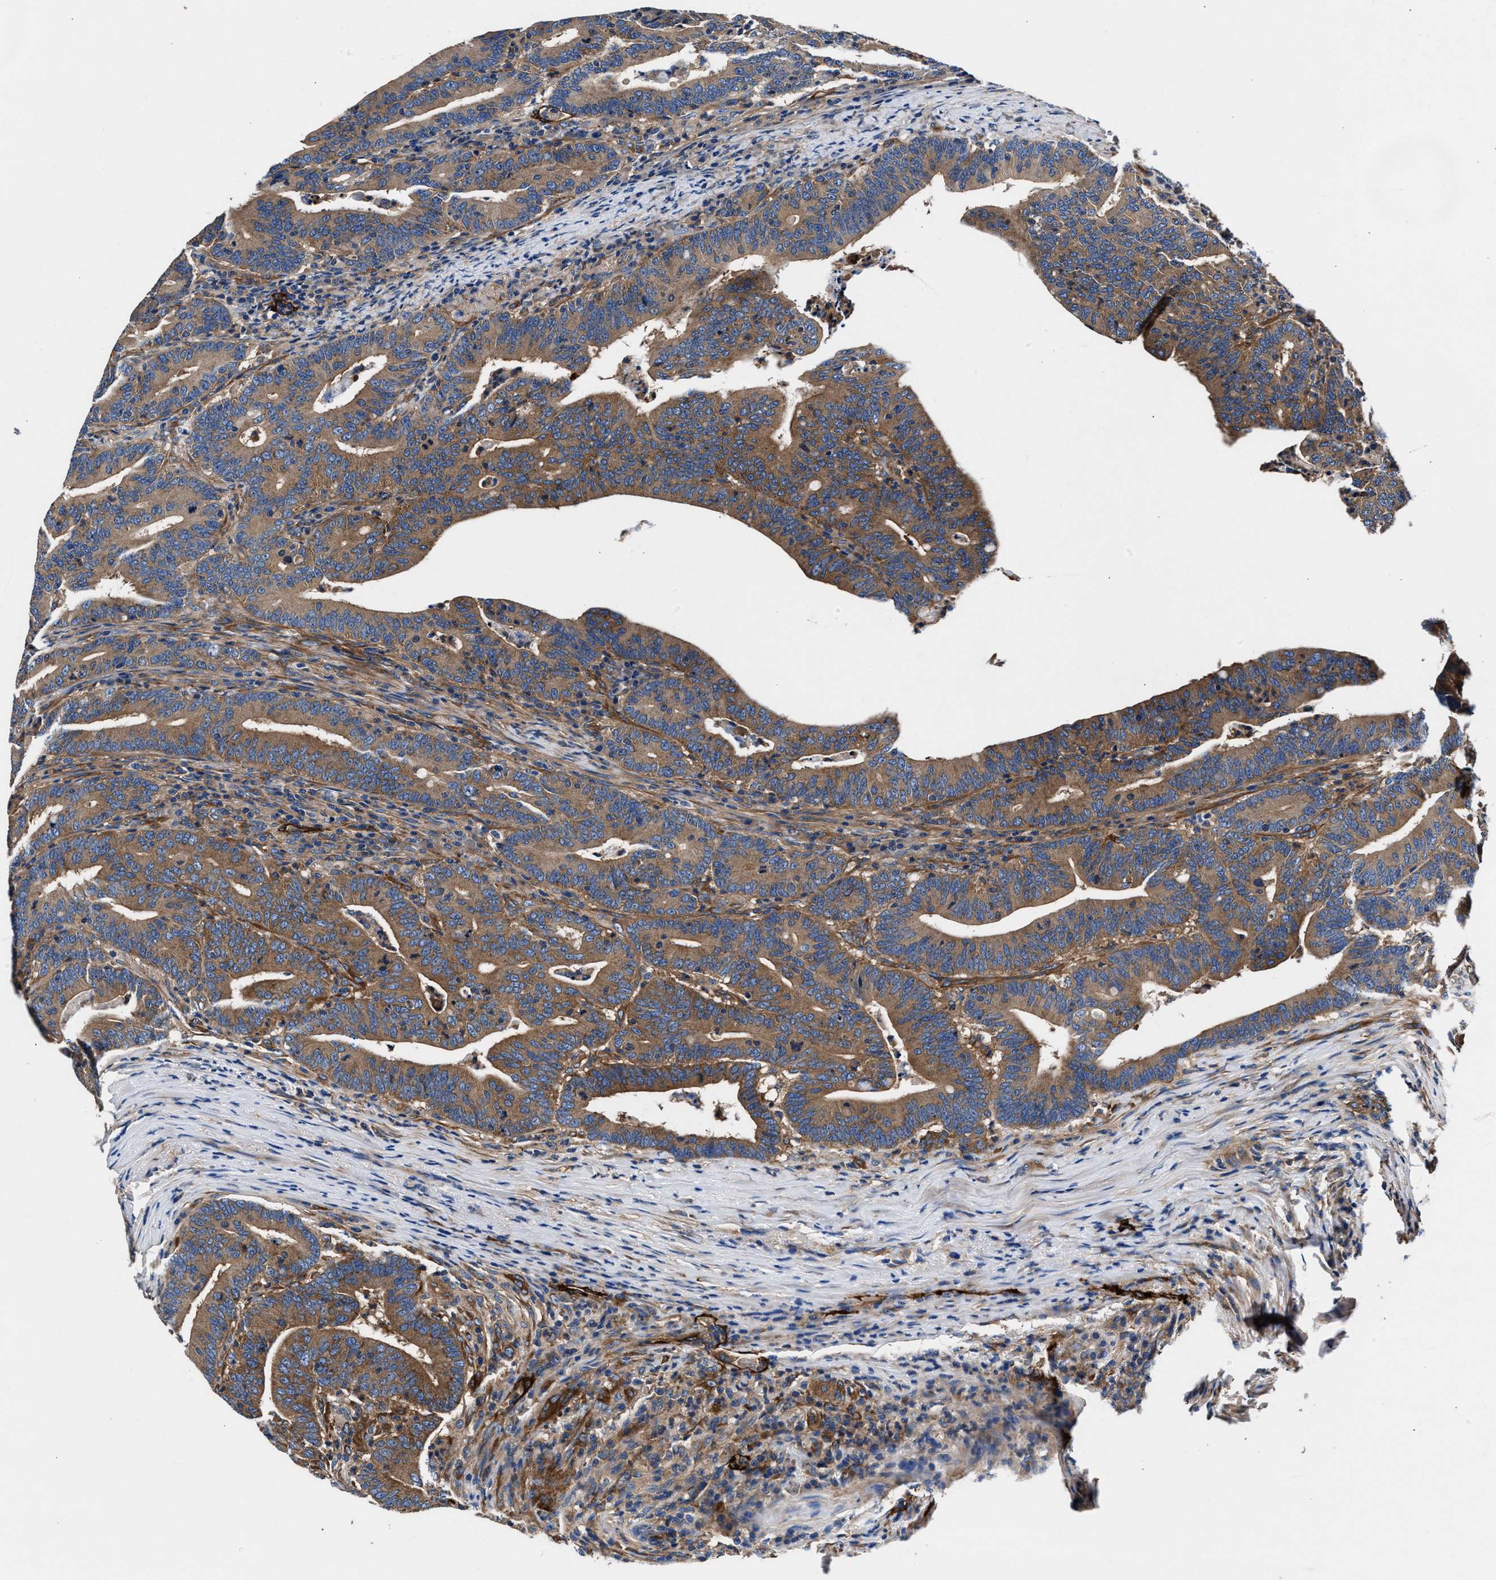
{"staining": {"intensity": "strong", "quantity": ">75%", "location": "cytoplasmic/membranous"}, "tissue": "colorectal cancer", "cell_type": "Tumor cells", "image_type": "cancer", "snomed": [{"axis": "morphology", "description": "Adenocarcinoma, NOS"}, {"axis": "topography", "description": "Colon"}], "caption": "Adenocarcinoma (colorectal) was stained to show a protein in brown. There is high levels of strong cytoplasmic/membranous expression in about >75% of tumor cells.", "gene": "SH3GL1", "patient": {"sex": "female", "age": 66}}